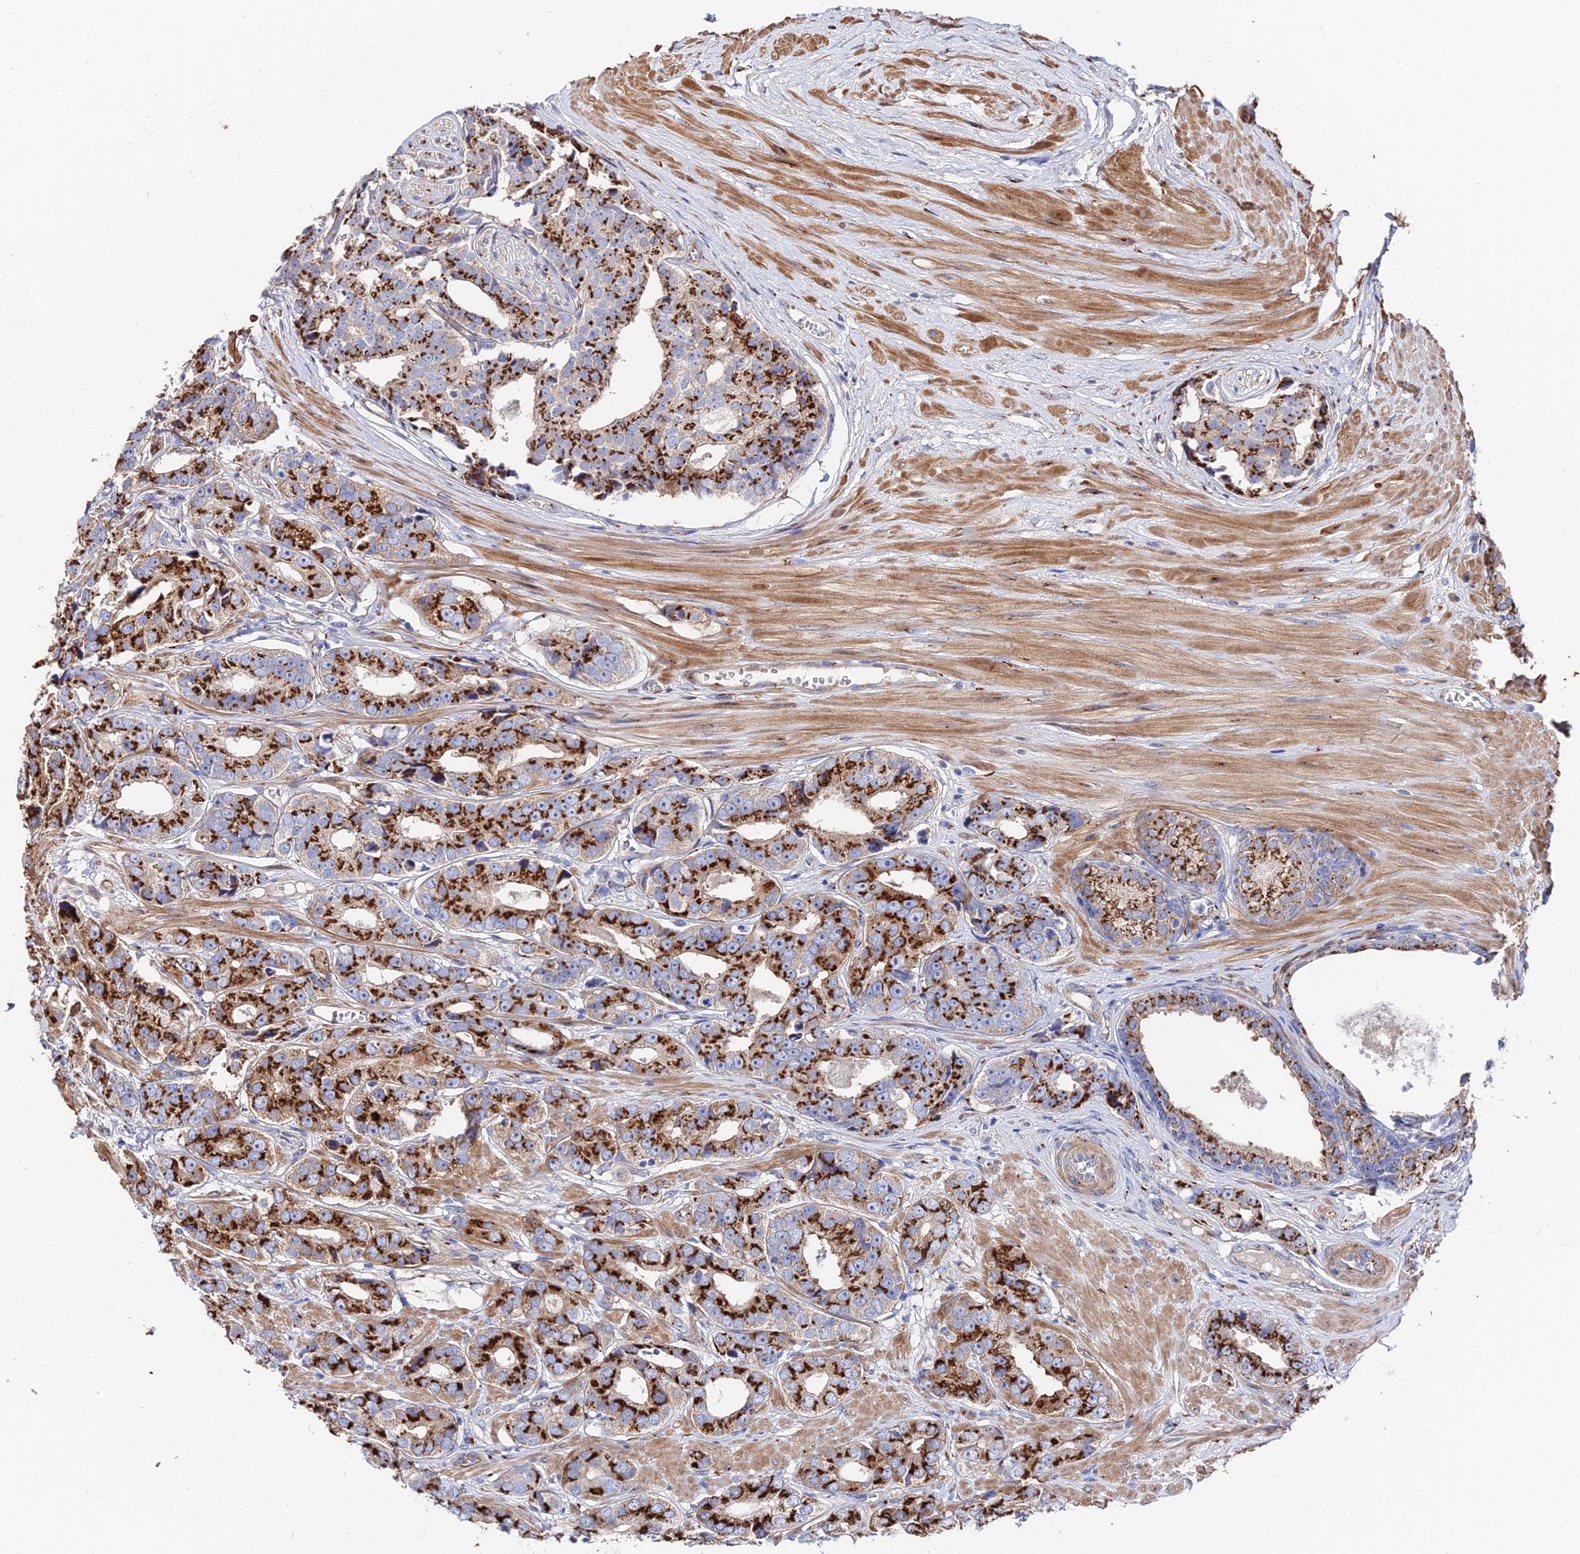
{"staining": {"intensity": "strong", "quantity": ">75%", "location": "cytoplasmic/membranous"}, "tissue": "prostate cancer", "cell_type": "Tumor cells", "image_type": "cancer", "snomed": [{"axis": "morphology", "description": "Adenocarcinoma, High grade"}, {"axis": "topography", "description": "Prostate"}], "caption": "Brown immunohistochemical staining in human prostate cancer (high-grade adenocarcinoma) reveals strong cytoplasmic/membranous expression in approximately >75% of tumor cells.", "gene": "BORCS8", "patient": {"sex": "male", "age": 71}}